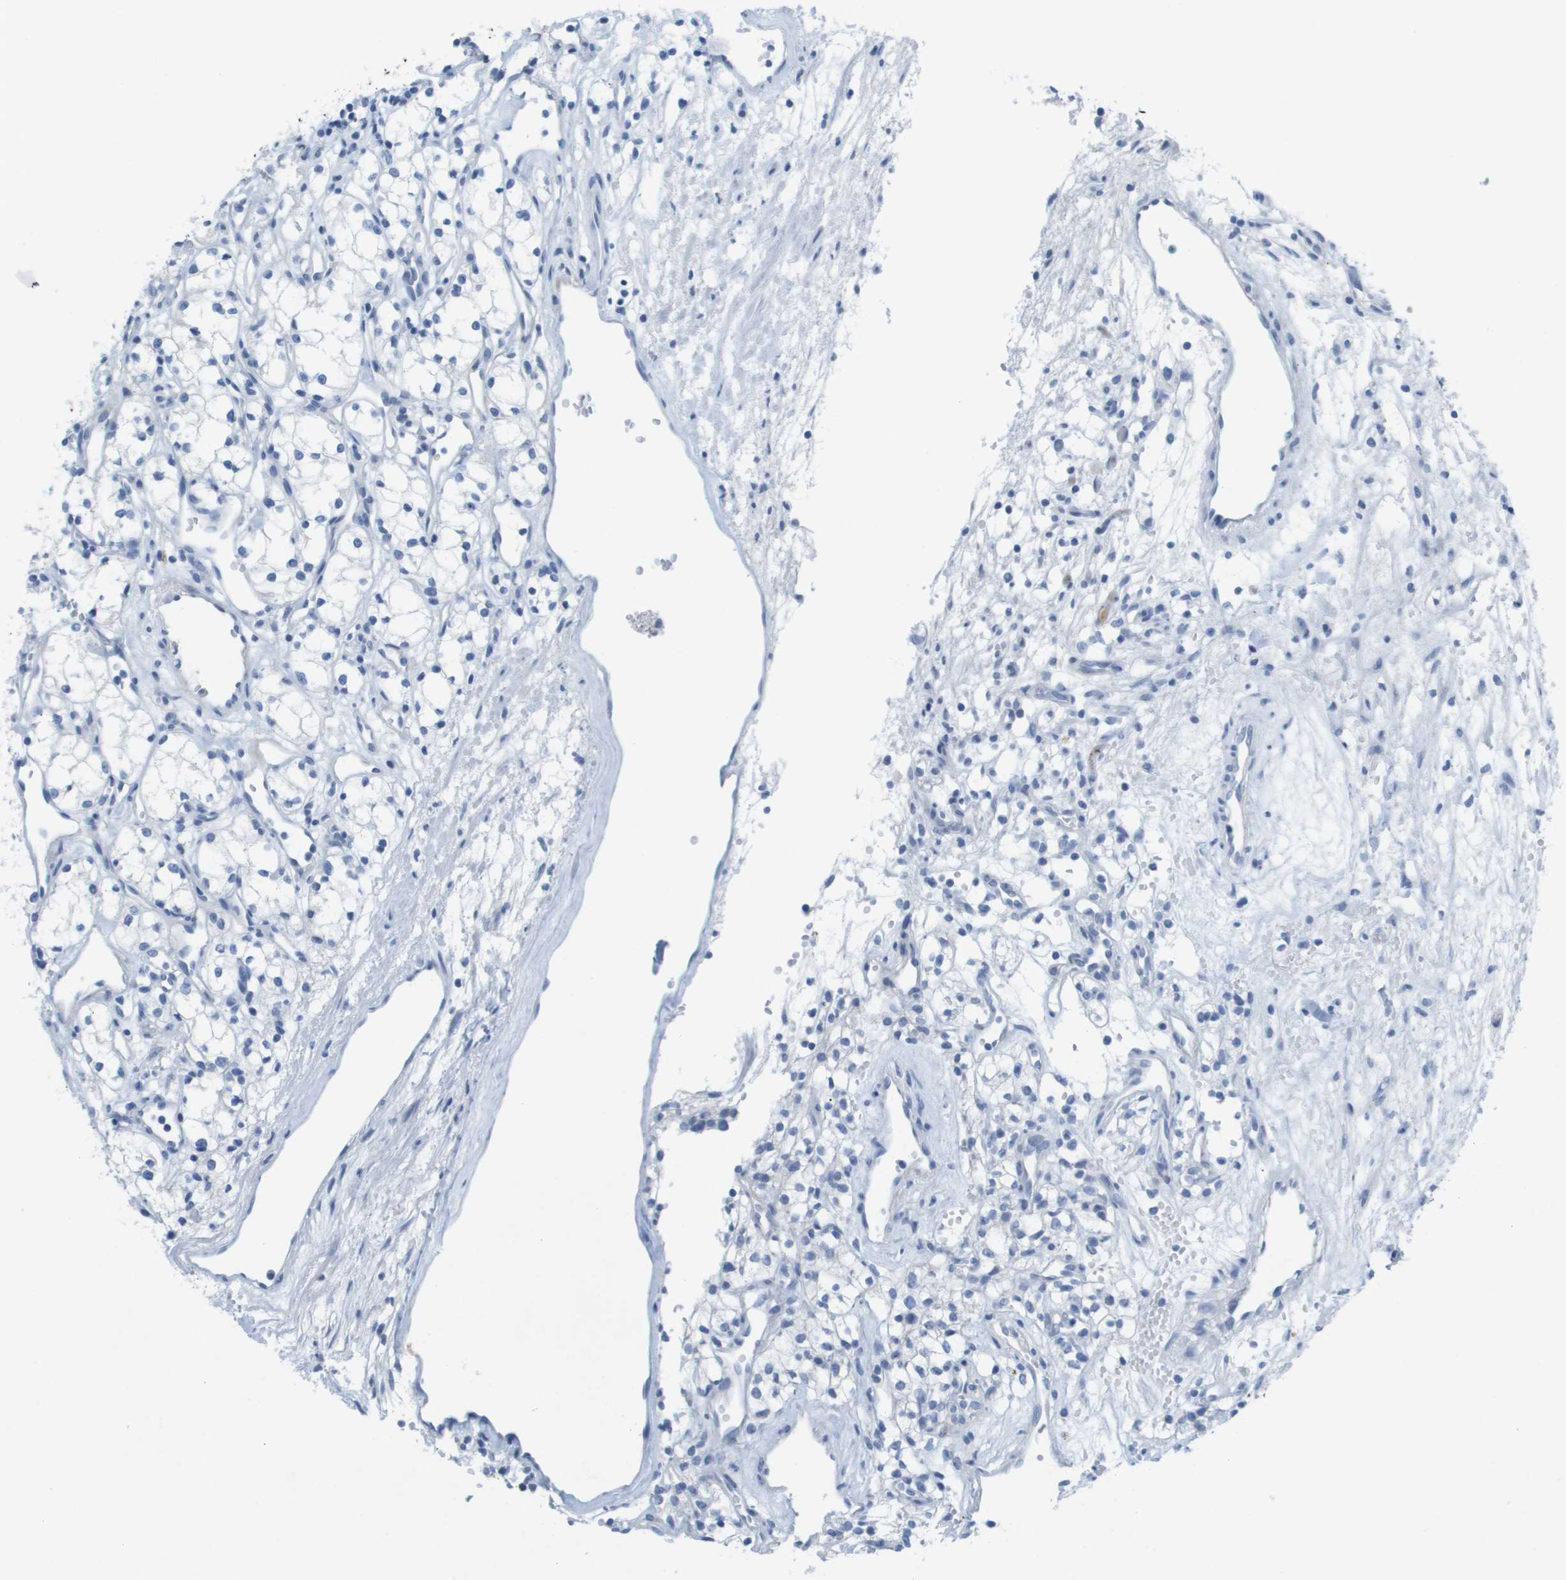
{"staining": {"intensity": "negative", "quantity": "none", "location": "none"}, "tissue": "renal cancer", "cell_type": "Tumor cells", "image_type": "cancer", "snomed": [{"axis": "morphology", "description": "Adenocarcinoma, NOS"}, {"axis": "topography", "description": "Kidney"}], "caption": "High magnification brightfield microscopy of renal adenocarcinoma stained with DAB (brown) and counterstained with hematoxylin (blue): tumor cells show no significant staining. (Stains: DAB (3,3'-diaminobenzidine) IHC with hematoxylin counter stain, Microscopy: brightfield microscopy at high magnification).", "gene": "GPR18", "patient": {"sex": "male", "age": 59}}